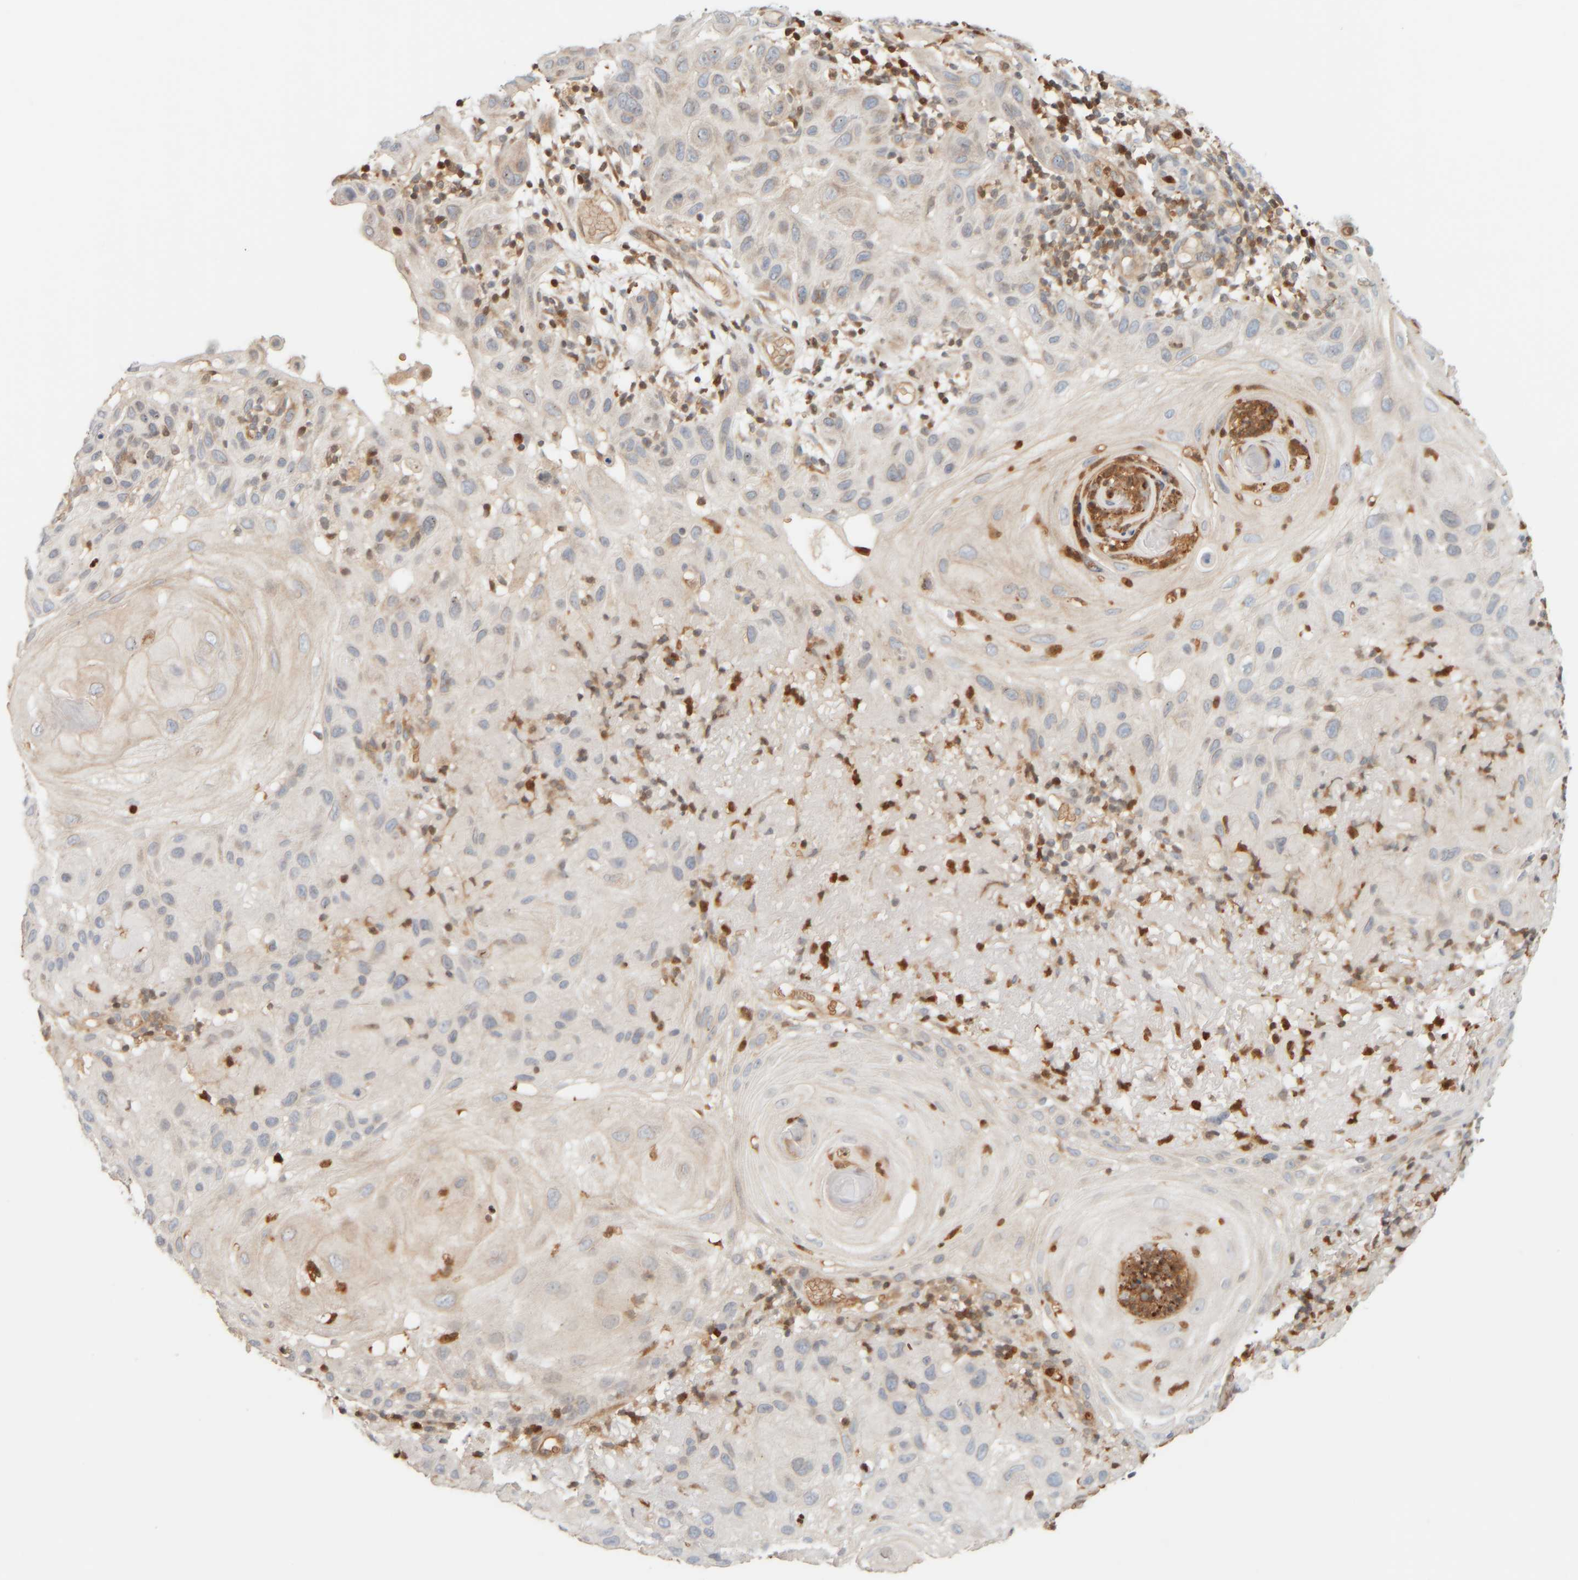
{"staining": {"intensity": "weak", "quantity": "<25%", "location": "cytoplasmic/membranous"}, "tissue": "skin cancer", "cell_type": "Tumor cells", "image_type": "cancer", "snomed": [{"axis": "morphology", "description": "Squamous cell carcinoma, NOS"}, {"axis": "topography", "description": "Skin"}], "caption": "Tumor cells show no significant protein staining in skin cancer (squamous cell carcinoma).", "gene": "PTGES3L-AARSD1", "patient": {"sex": "female", "age": 96}}